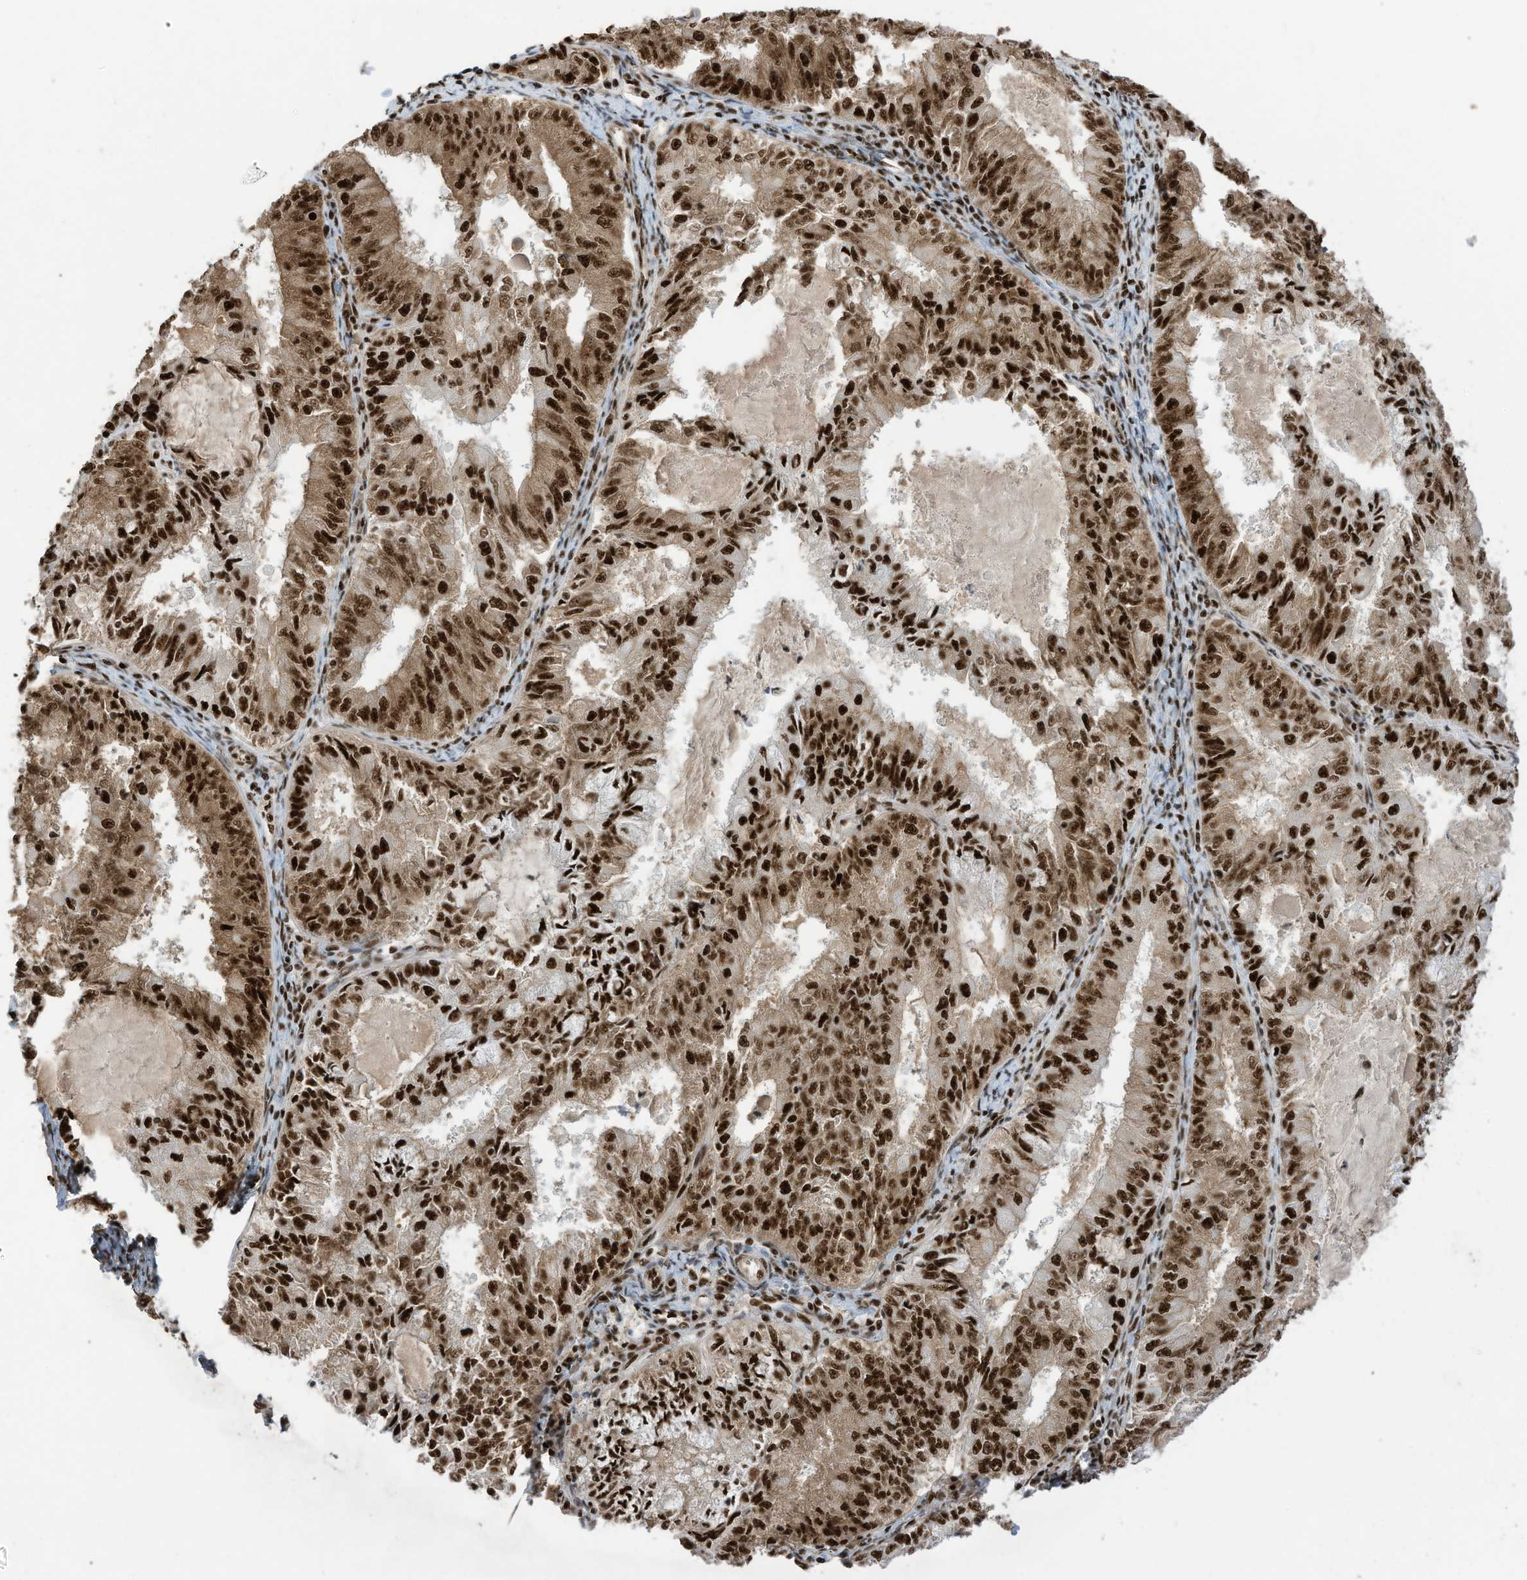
{"staining": {"intensity": "strong", "quantity": ">75%", "location": "nuclear"}, "tissue": "endometrial cancer", "cell_type": "Tumor cells", "image_type": "cancer", "snomed": [{"axis": "morphology", "description": "Adenocarcinoma, NOS"}, {"axis": "topography", "description": "Endometrium"}], "caption": "Protein staining reveals strong nuclear staining in approximately >75% of tumor cells in adenocarcinoma (endometrial).", "gene": "SF3A3", "patient": {"sex": "female", "age": 57}}